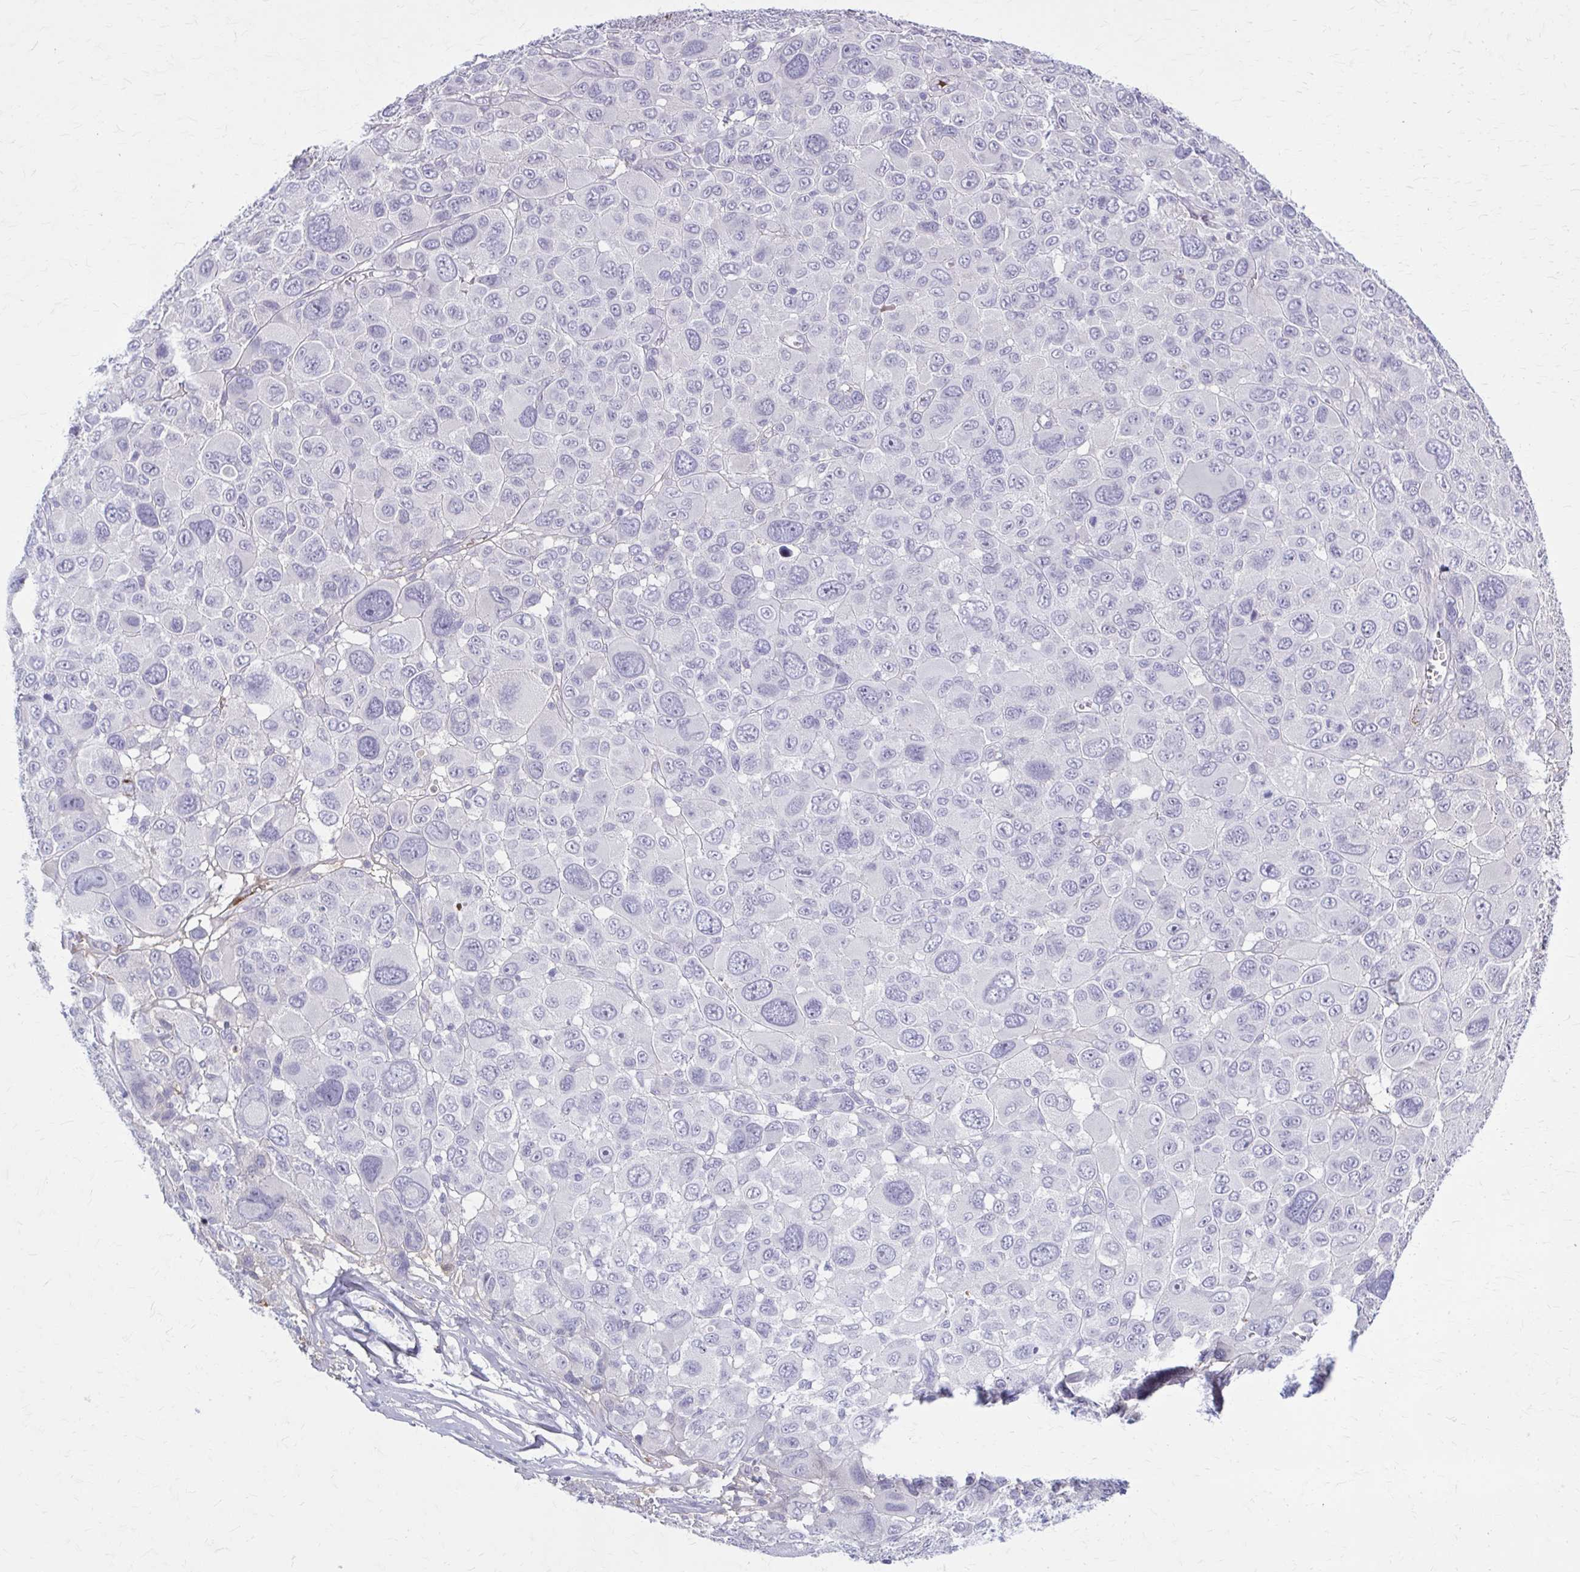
{"staining": {"intensity": "negative", "quantity": "none", "location": "none"}, "tissue": "melanoma", "cell_type": "Tumor cells", "image_type": "cancer", "snomed": [{"axis": "morphology", "description": "Malignant melanoma, NOS"}, {"axis": "topography", "description": "Skin"}], "caption": "IHC of human malignant melanoma demonstrates no expression in tumor cells. (DAB immunohistochemistry with hematoxylin counter stain).", "gene": "SERPIND1", "patient": {"sex": "female", "age": 66}}